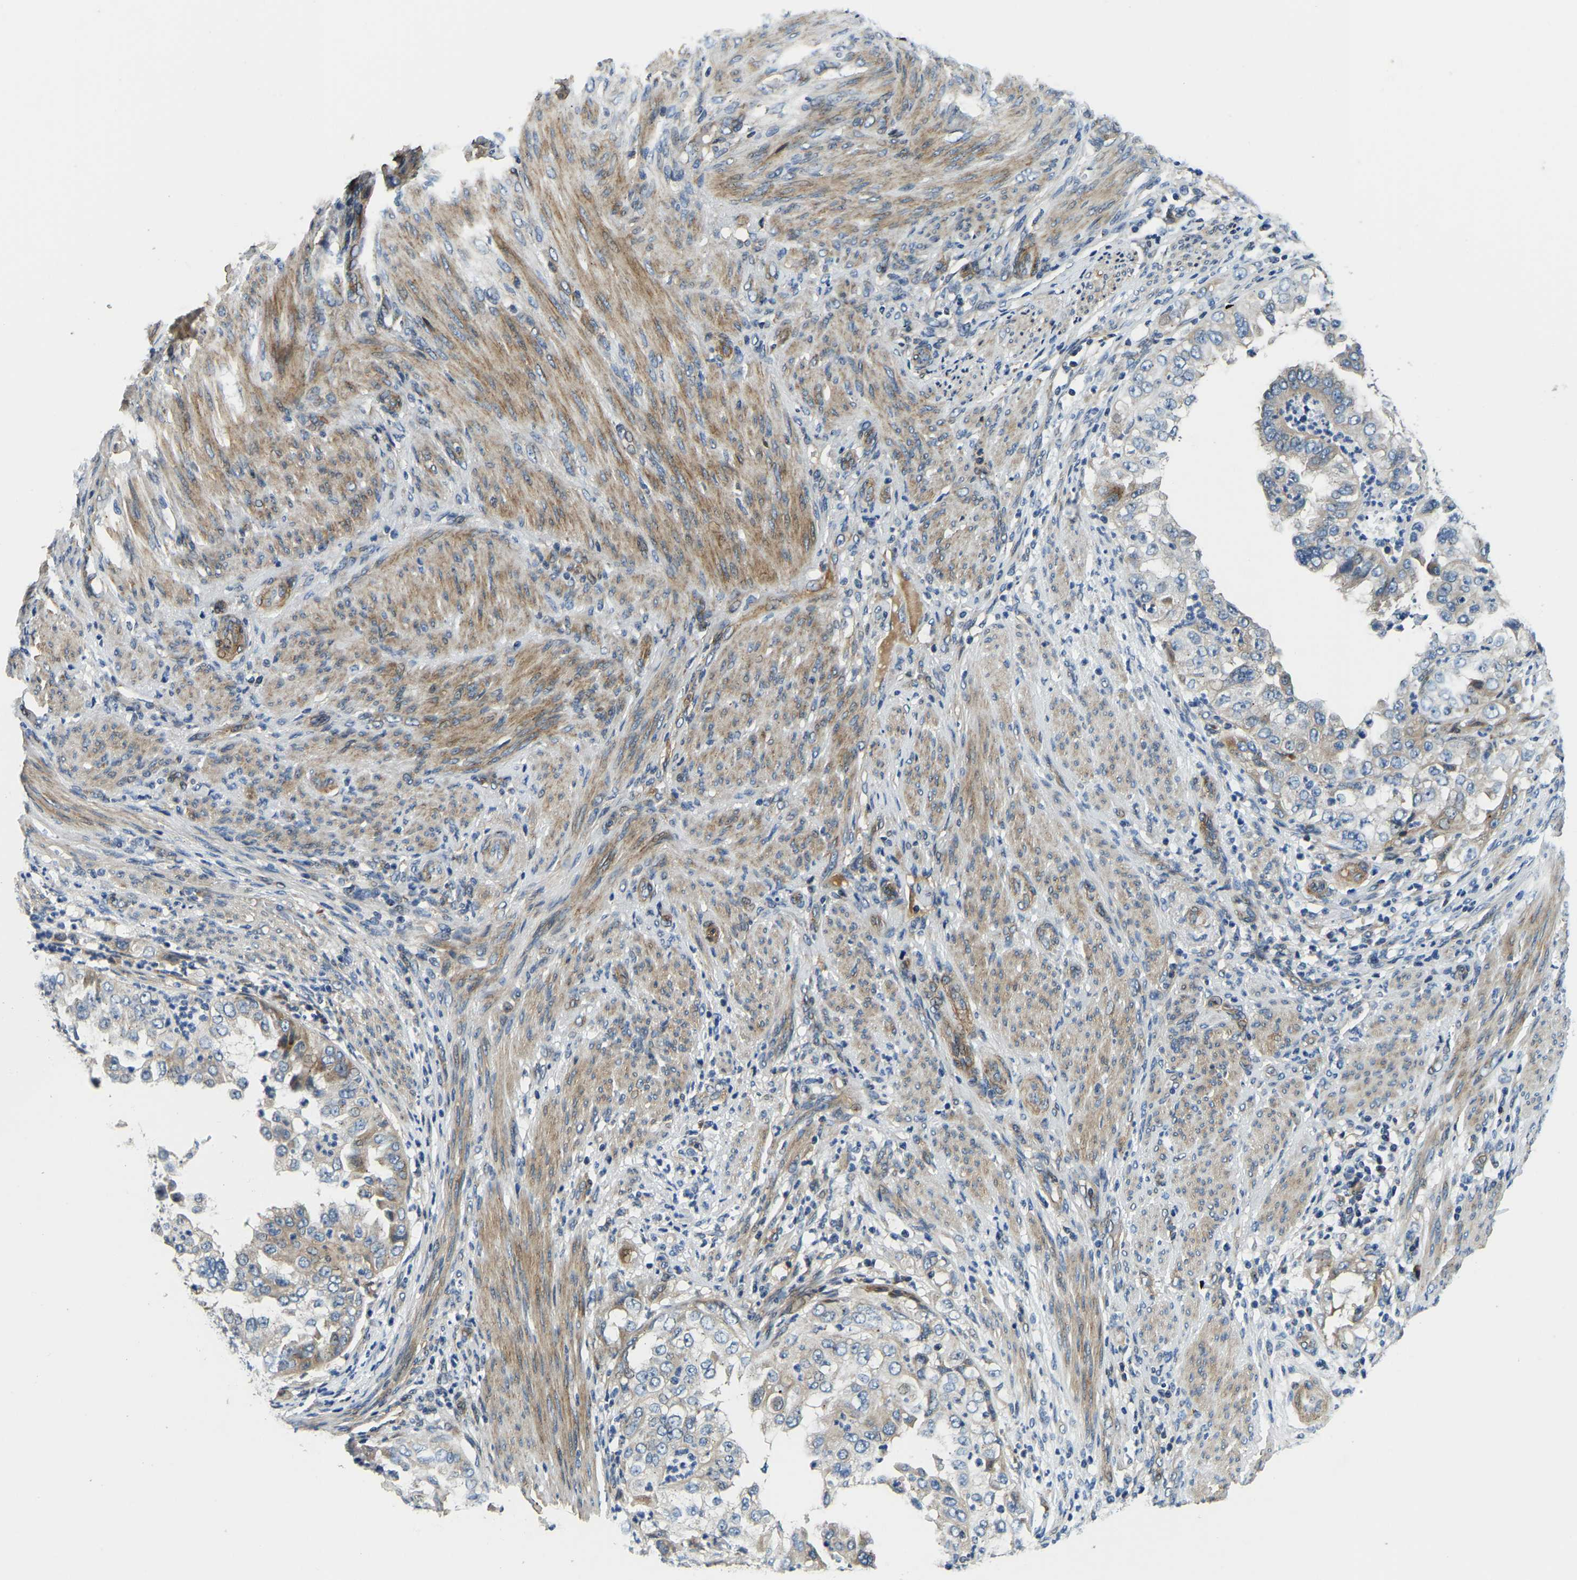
{"staining": {"intensity": "moderate", "quantity": "<25%", "location": "cytoplasmic/membranous"}, "tissue": "endometrial cancer", "cell_type": "Tumor cells", "image_type": "cancer", "snomed": [{"axis": "morphology", "description": "Adenocarcinoma, NOS"}, {"axis": "topography", "description": "Endometrium"}], "caption": "This is a photomicrograph of IHC staining of endometrial cancer (adenocarcinoma), which shows moderate positivity in the cytoplasmic/membranous of tumor cells.", "gene": "RNF39", "patient": {"sex": "female", "age": 85}}